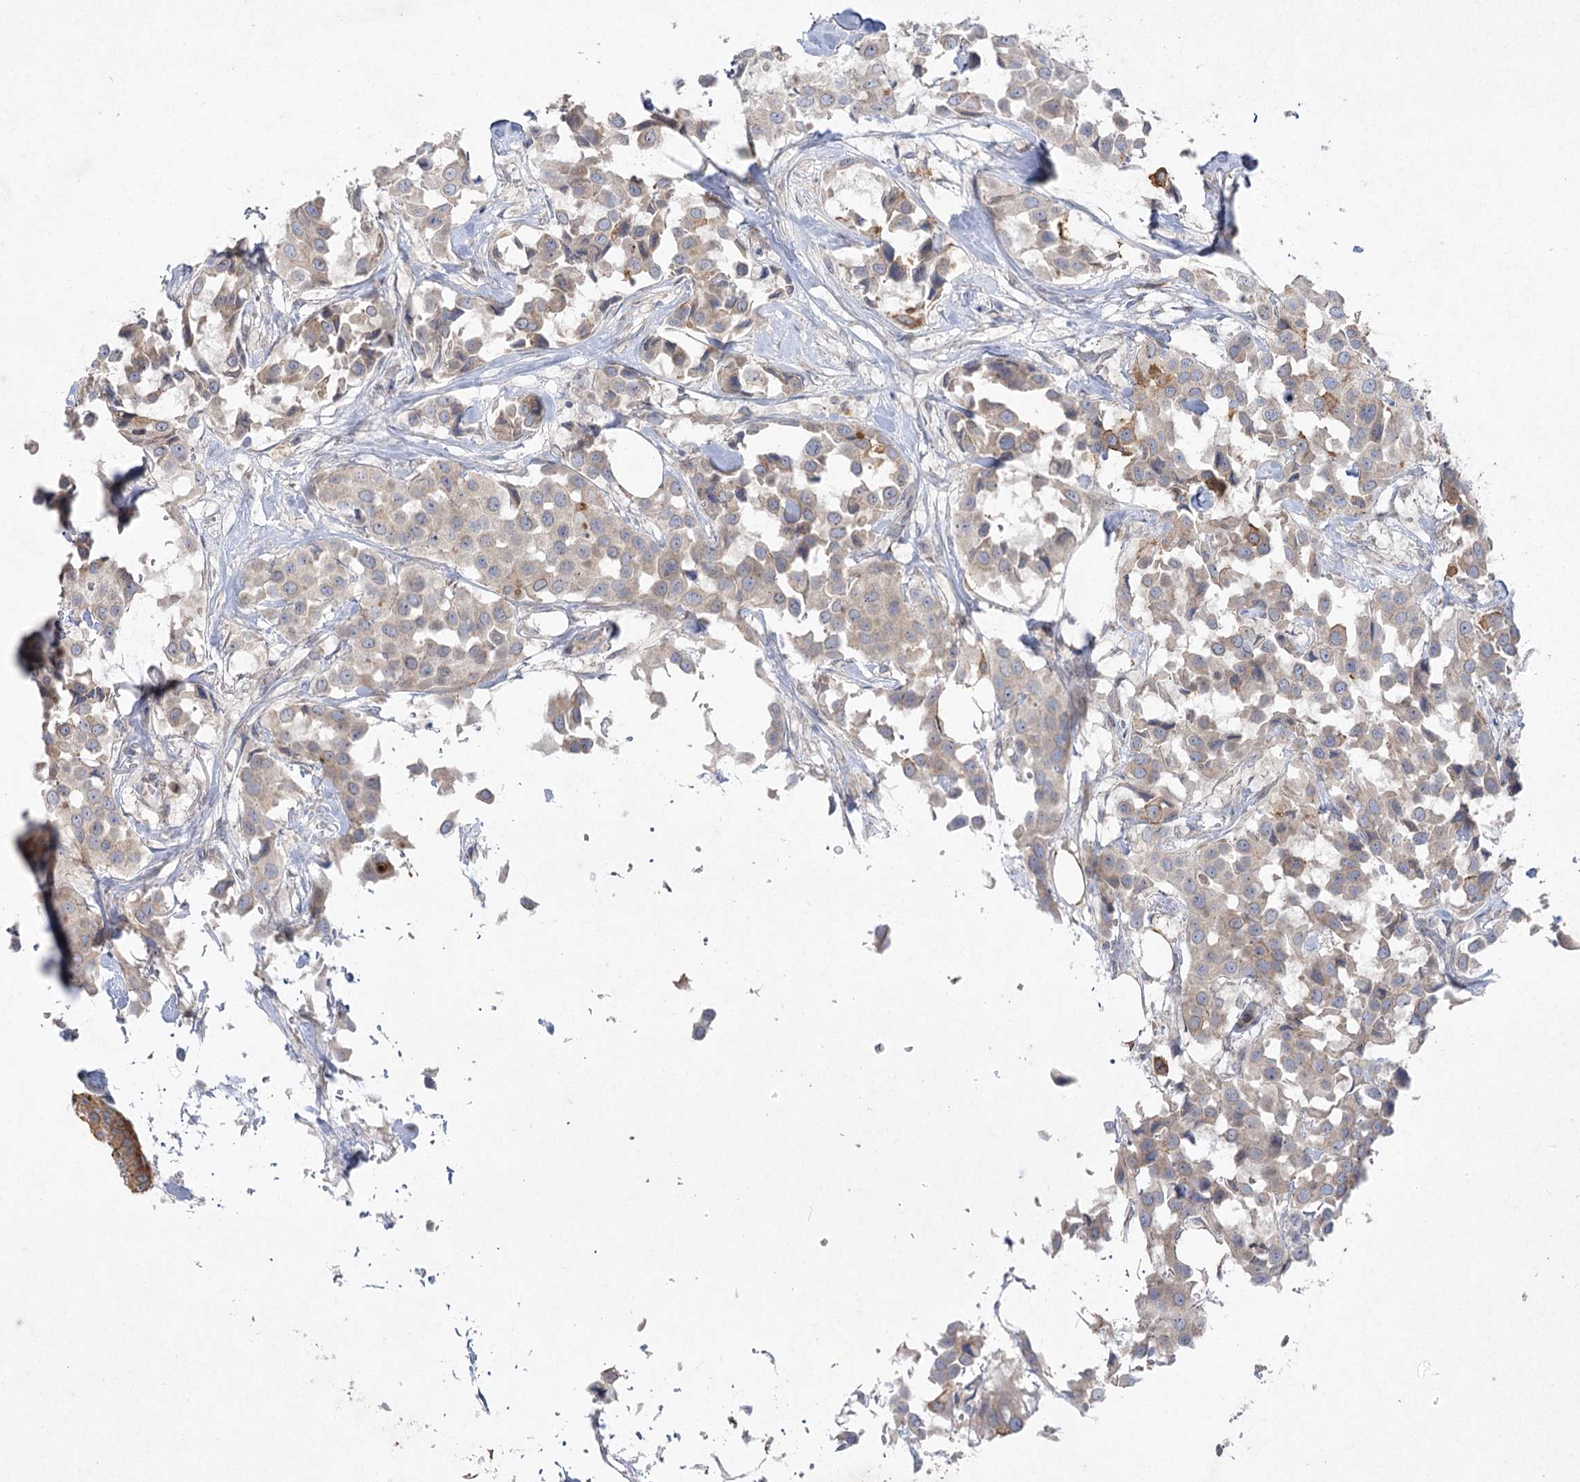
{"staining": {"intensity": "weak", "quantity": ">75%", "location": "cytoplasmic/membranous"}, "tissue": "breast cancer", "cell_type": "Tumor cells", "image_type": "cancer", "snomed": [{"axis": "morphology", "description": "Duct carcinoma"}, {"axis": "topography", "description": "Breast"}], "caption": "A histopathology image of breast cancer stained for a protein reveals weak cytoplasmic/membranous brown staining in tumor cells.", "gene": "SH3BP5L", "patient": {"sex": "female", "age": 80}}